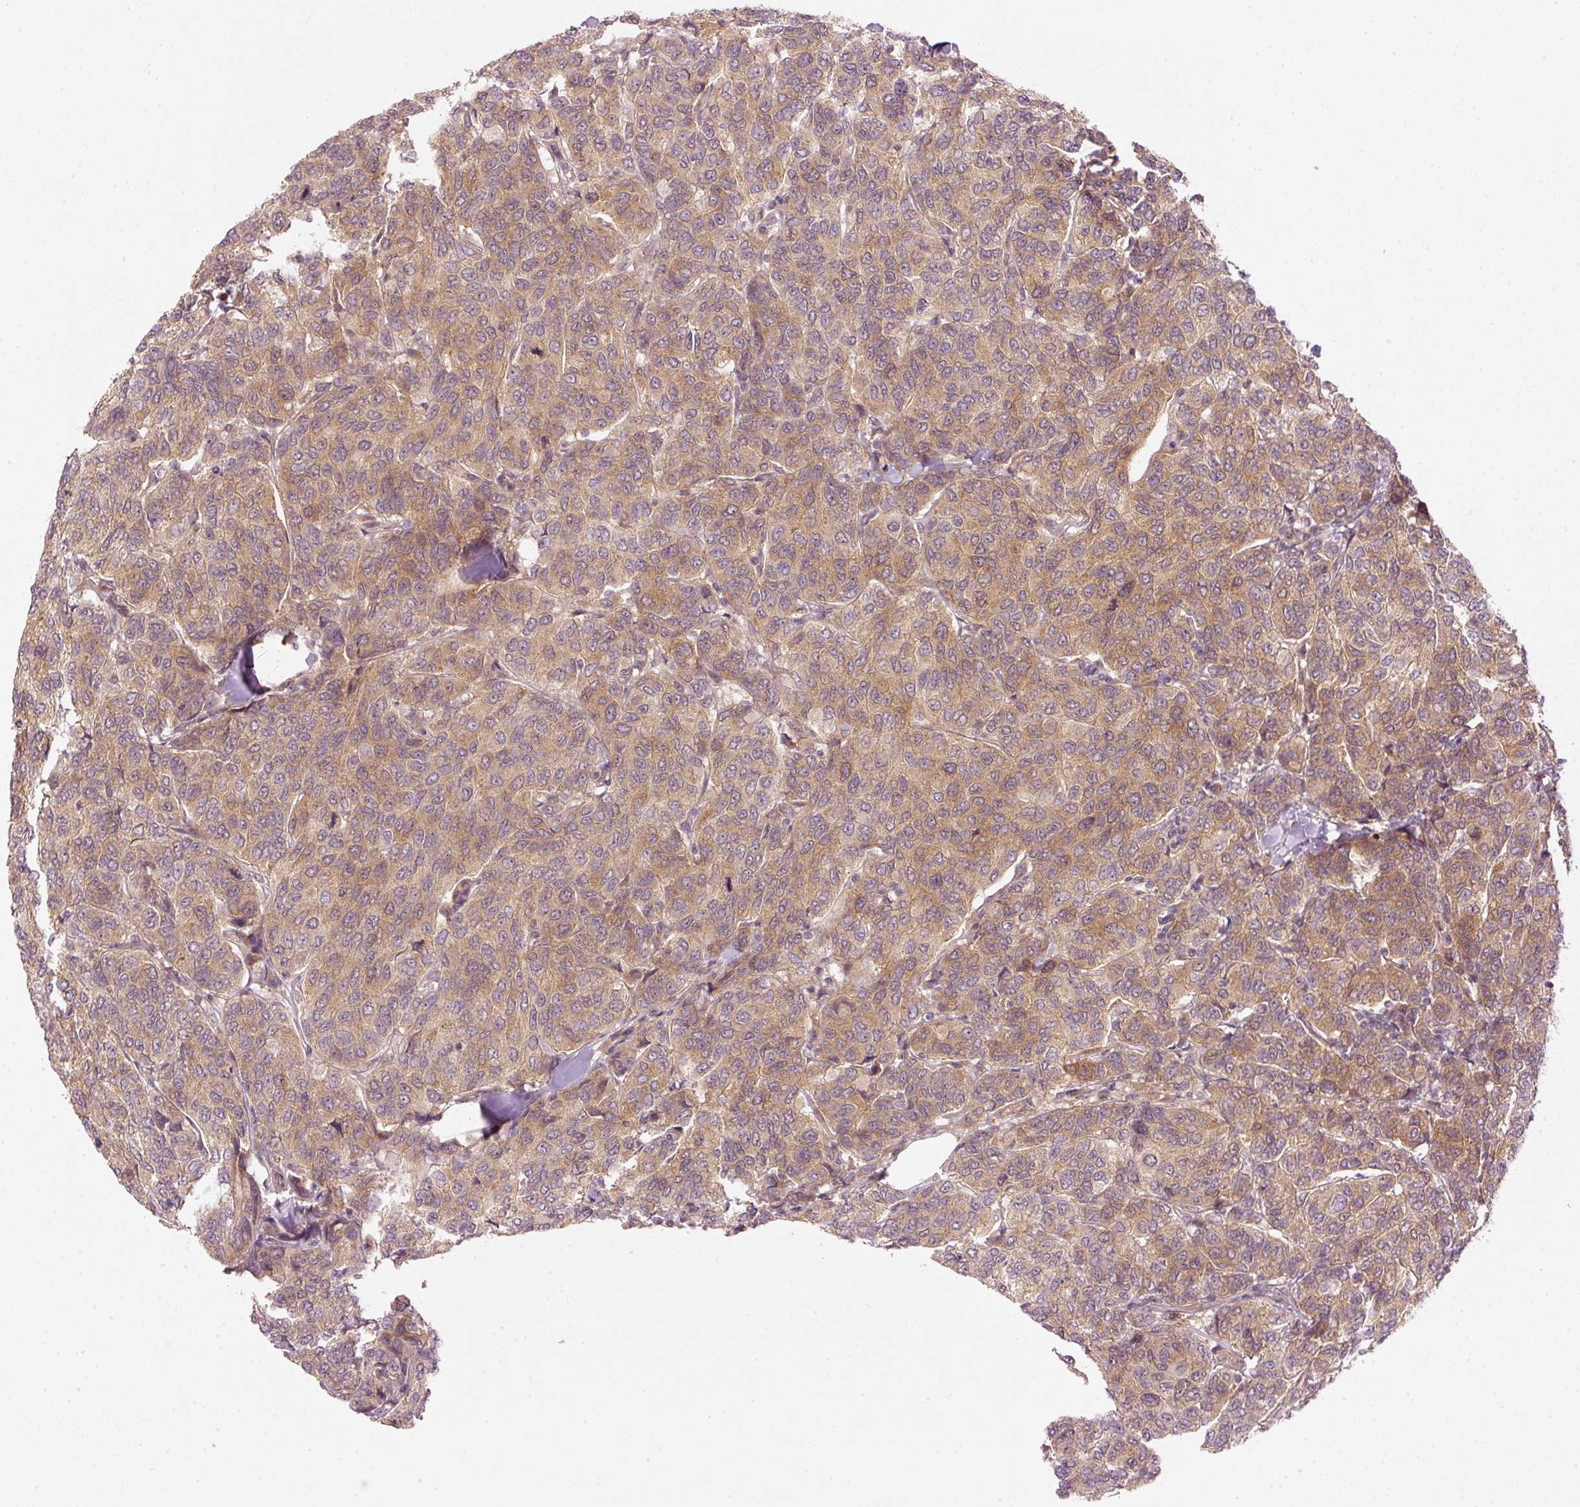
{"staining": {"intensity": "moderate", "quantity": ">75%", "location": "cytoplasmic/membranous"}, "tissue": "breast cancer", "cell_type": "Tumor cells", "image_type": "cancer", "snomed": [{"axis": "morphology", "description": "Duct carcinoma"}, {"axis": "topography", "description": "Breast"}], "caption": "Breast invasive ductal carcinoma was stained to show a protein in brown. There is medium levels of moderate cytoplasmic/membranous staining in about >75% of tumor cells.", "gene": "MZT2B", "patient": {"sex": "female", "age": 55}}